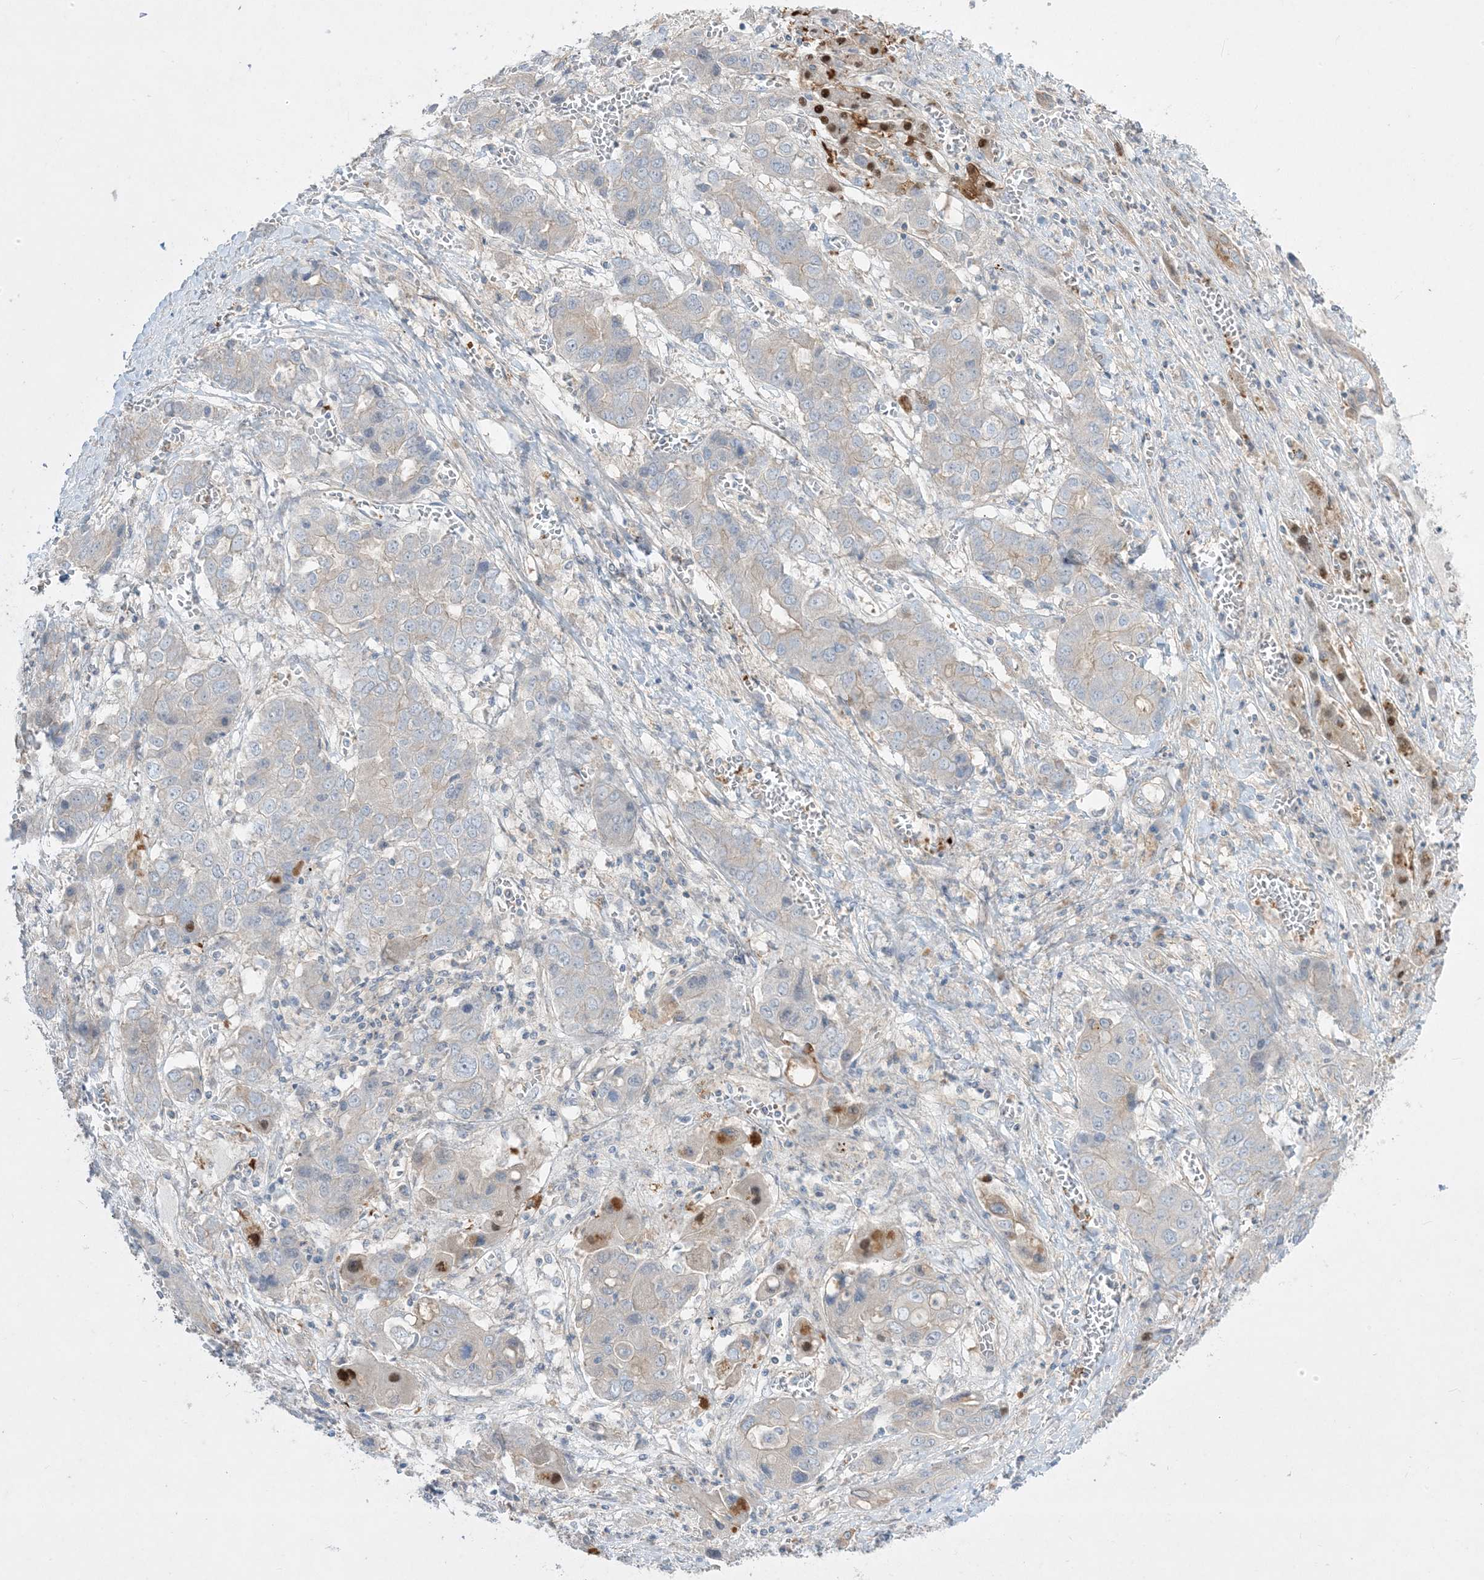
{"staining": {"intensity": "negative", "quantity": "none", "location": "none"}, "tissue": "liver cancer", "cell_type": "Tumor cells", "image_type": "cancer", "snomed": [{"axis": "morphology", "description": "Cholangiocarcinoma"}, {"axis": "topography", "description": "Liver"}], "caption": "Human cholangiocarcinoma (liver) stained for a protein using IHC displays no expression in tumor cells.", "gene": "ARHGEF9", "patient": {"sex": "male", "age": 67}}